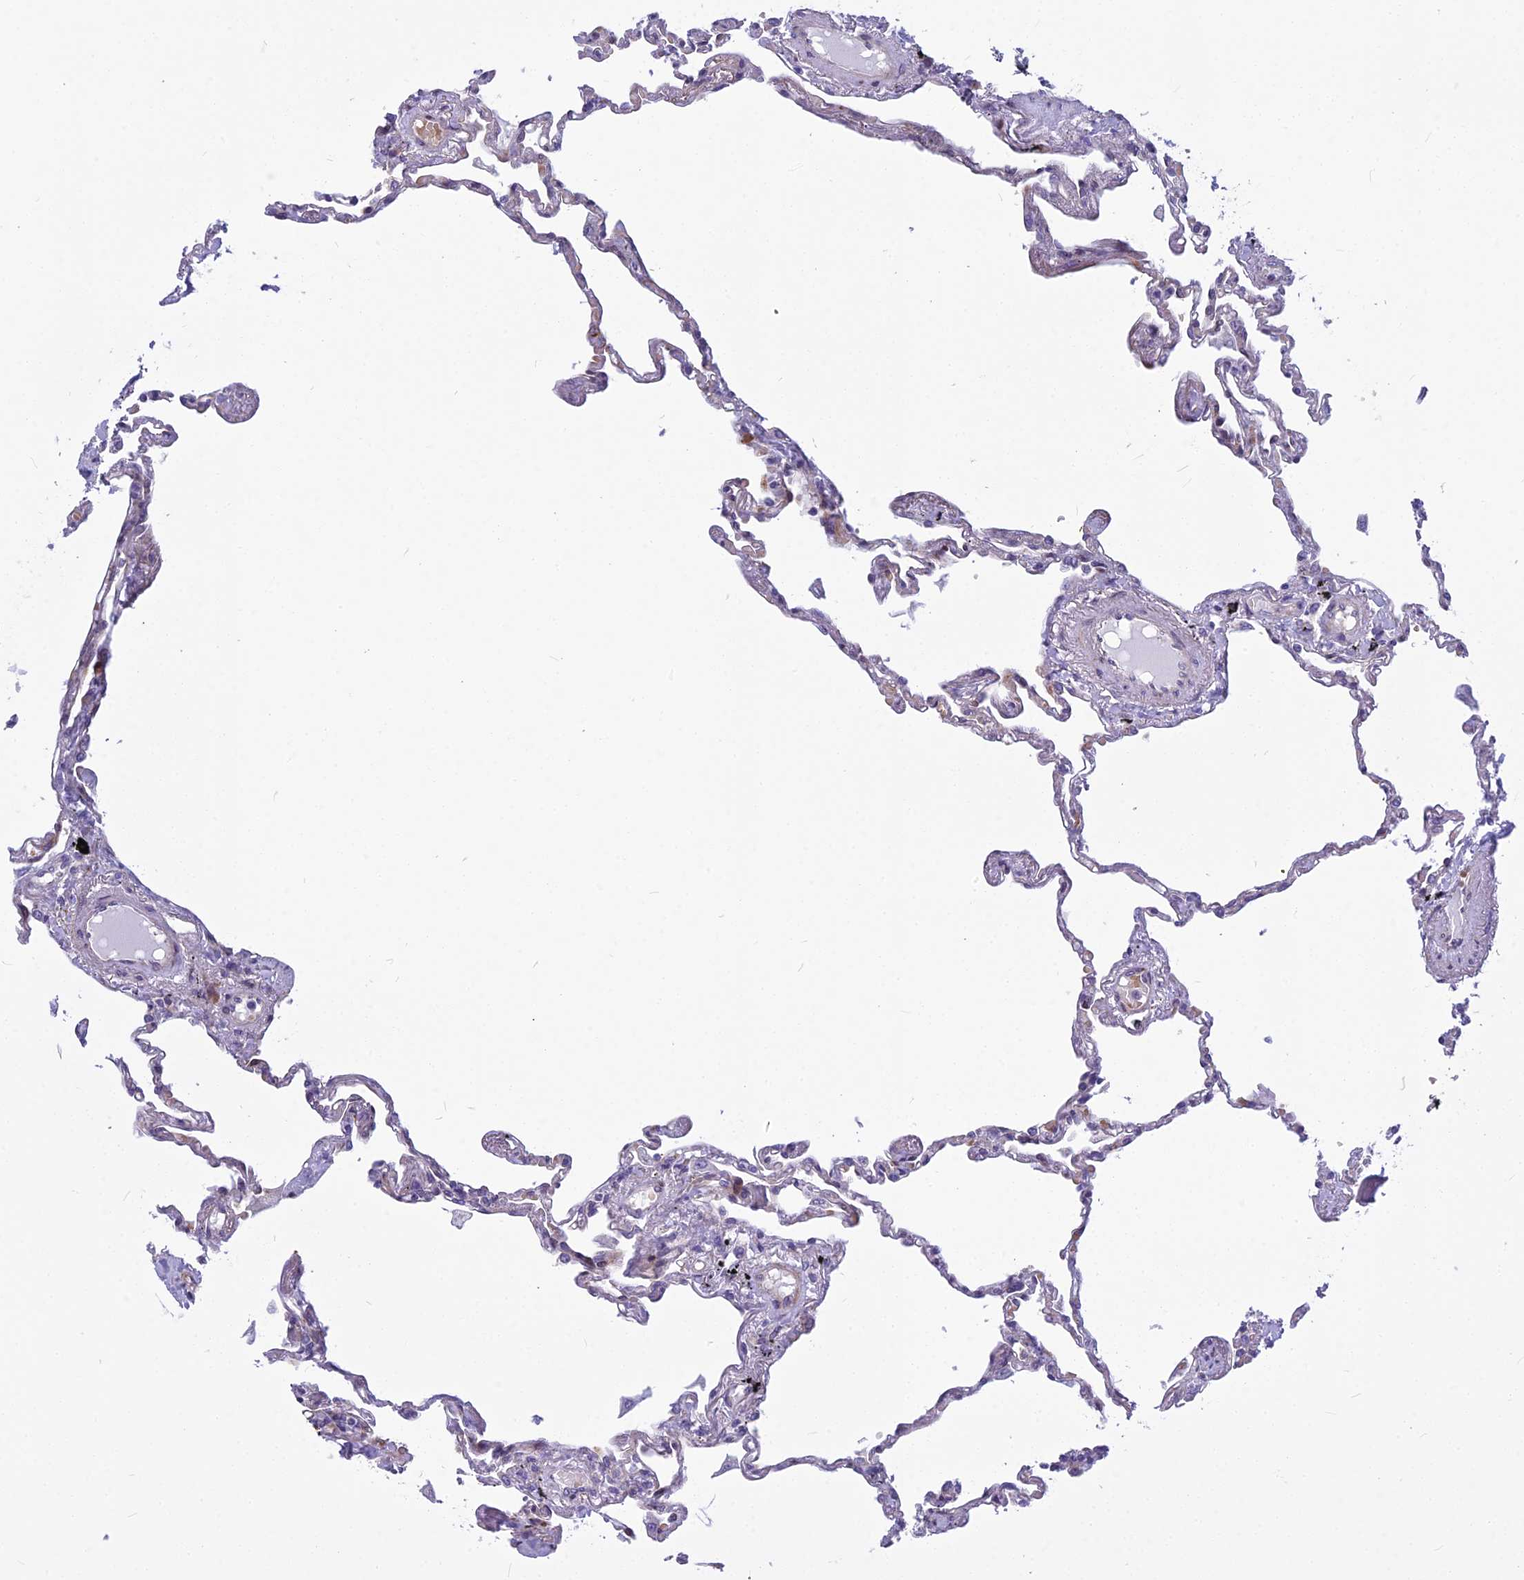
{"staining": {"intensity": "negative", "quantity": "none", "location": "none"}, "tissue": "lung", "cell_type": "Alveolar cells", "image_type": "normal", "snomed": [{"axis": "morphology", "description": "Normal tissue, NOS"}, {"axis": "topography", "description": "Lung"}], "caption": "Immunohistochemistry image of benign lung: lung stained with DAB displays no significant protein positivity in alveolar cells.", "gene": "PCDHB14", "patient": {"sex": "female", "age": 67}}